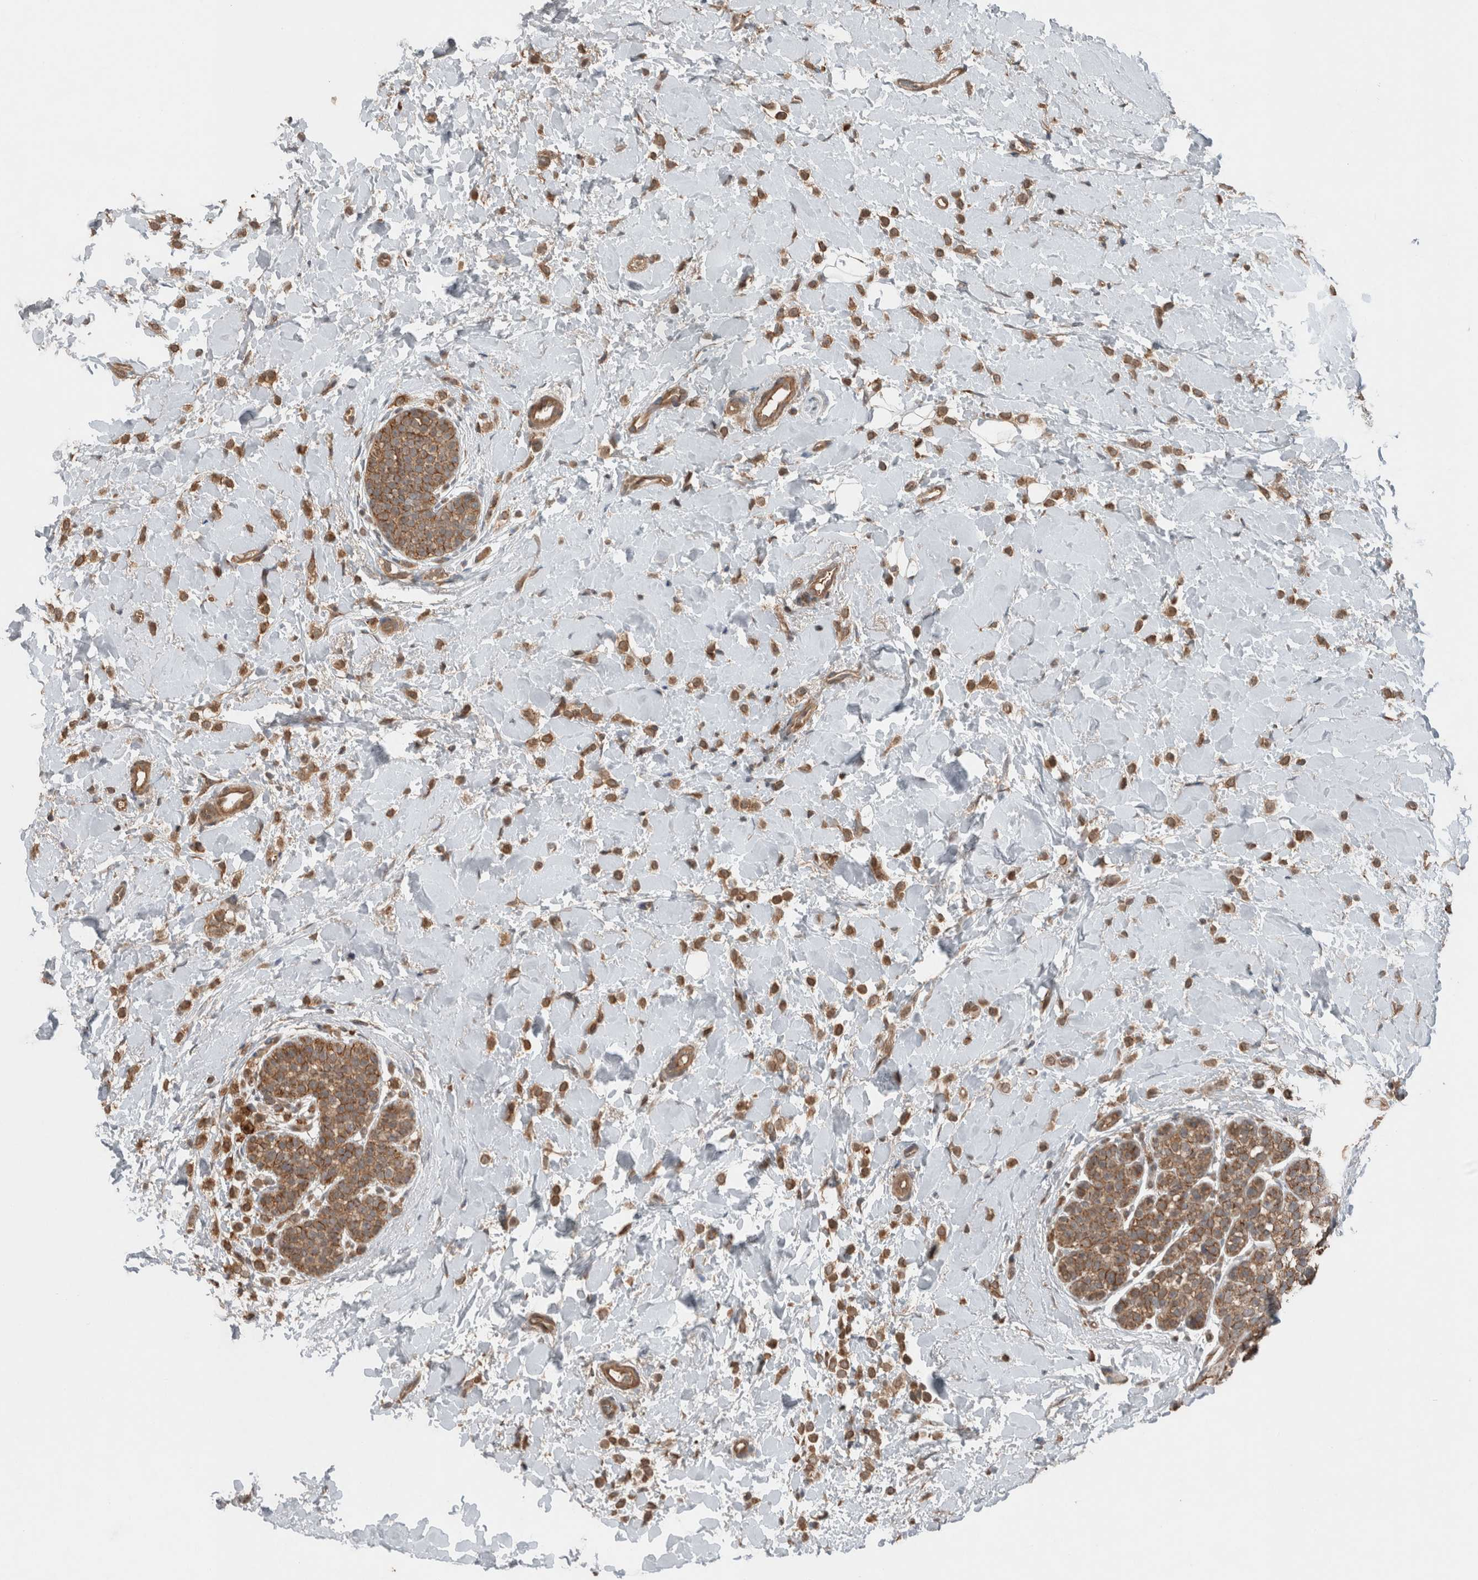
{"staining": {"intensity": "moderate", "quantity": ">75%", "location": "cytoplasmic/membranous"}, "tissue": "breast cancer", "cell_type": "Tumor cells", "image_type": "cancer", "snomed": [{"axis": "morphology", "description": "Normal tissue, NOS"}, {"axis": "morphology", "description": "Lobular carcinoma"}, {"axis": "topography", "description": "Breast"}], "caption": "Immunohistochemistry image of neoplastic tissue: breast lobular carcinoma stained using immunohistochemistry (IHC) reveals medium levels of moderate protein expression localized specifically in the cytoplasmic/membranous of tumor cells, appearing as a cytoplasmic/membranous brown color.", "gene": "KLK14", "patient": {"sex": "female", "age": 50}}